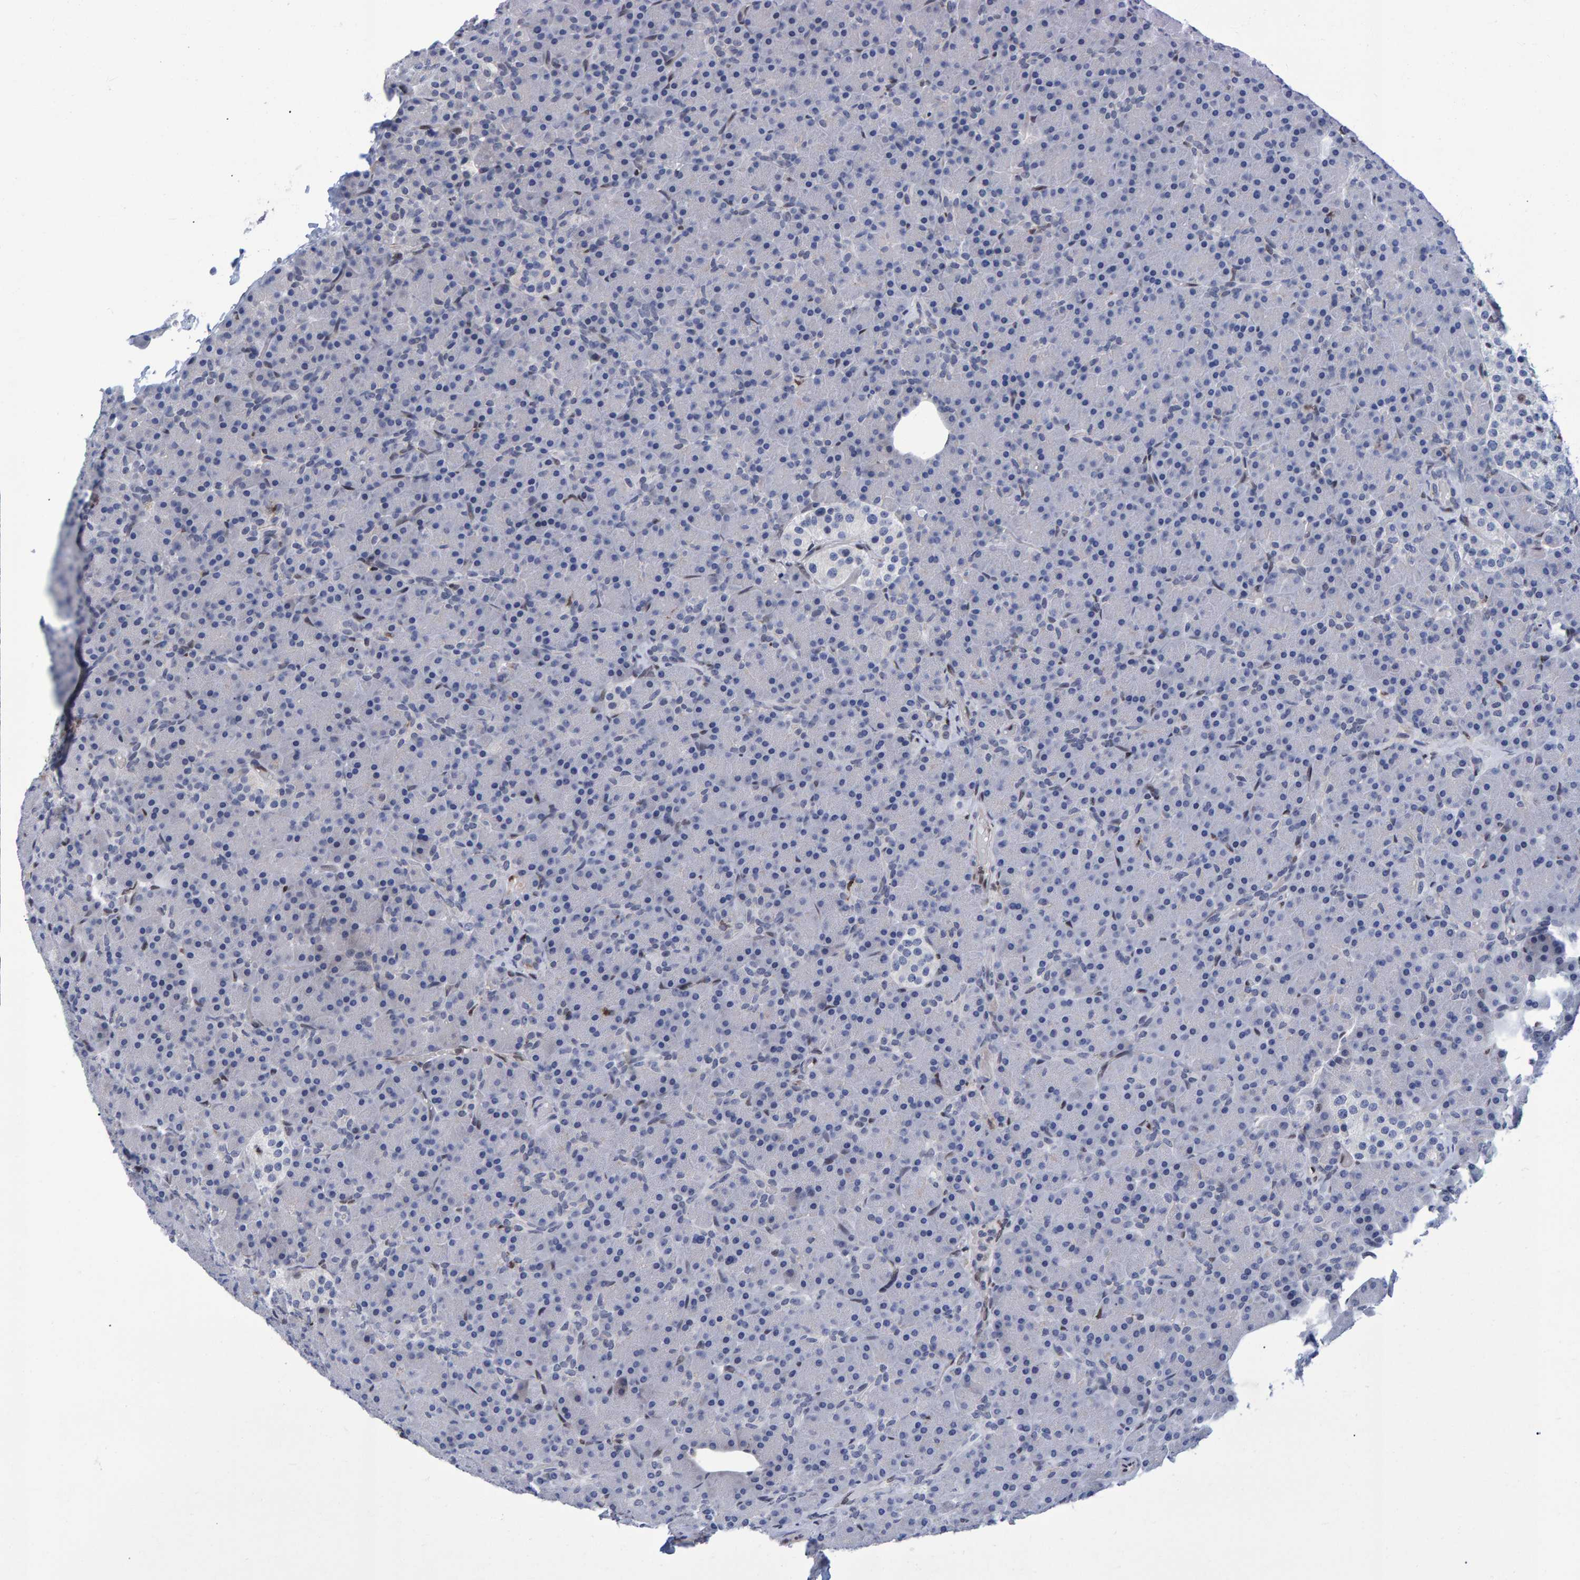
{"staining": {"intensity": "negative", "quantity": "none", "location": "none"}, "tissue": "pancreas", "cell_type": "Exocrine glandular cells", "image_type": "normal", "snomed": [{"axis": "morphology", "description": "Normal tissue, NOS"}, {"axis": "topography", "description": "Pancreas"}], "caption": "Immunohistochemistry of unremarkable pancreas exhibits no expression in exocrine glandular cells.", "gene": "QKI", "patient": {"sex": "female", "age": 43}}